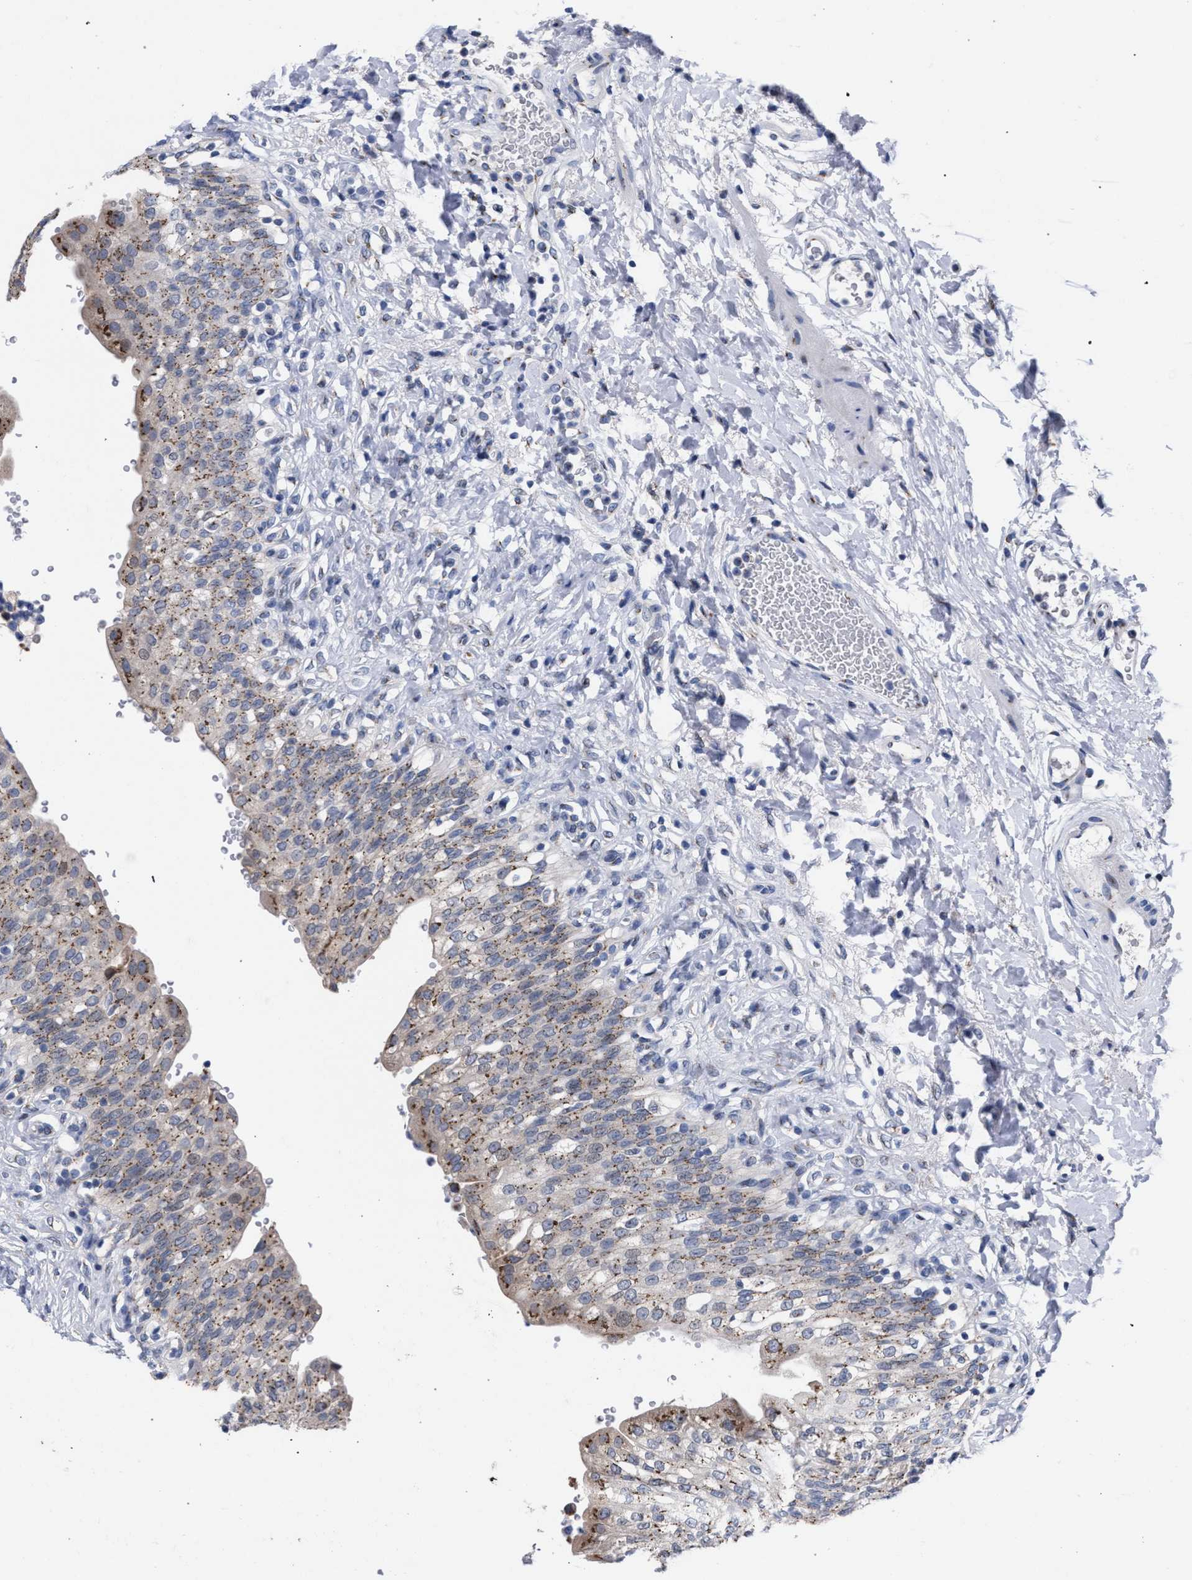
{"staining": {"intensity": "moderate", "quantity": ">75%", "location": "cytoplasmic/membranous"}, "tissue": "urinary bladder", "cell_type": "Urothelial cells", "image_type": "normal", "snomed": [{"axis": "morphology", "description": "Urothelial carcinoma, High grade"}, {"axis": "topography", "description": "Urinary bladder"}], "caption": "The immunohistochemical stain highlights moderate cytoplasmic/membranous staining in urothelial cells of unremarkable urinary bladder. The staining was performed using DAB (3,3'-diaminobenzidine), with brown indicating positive protein expression. Nuclei are stained blue with hematoxylin.", "gene": "GOLGA2", "patient": {"sex": "male", "age": 46}}